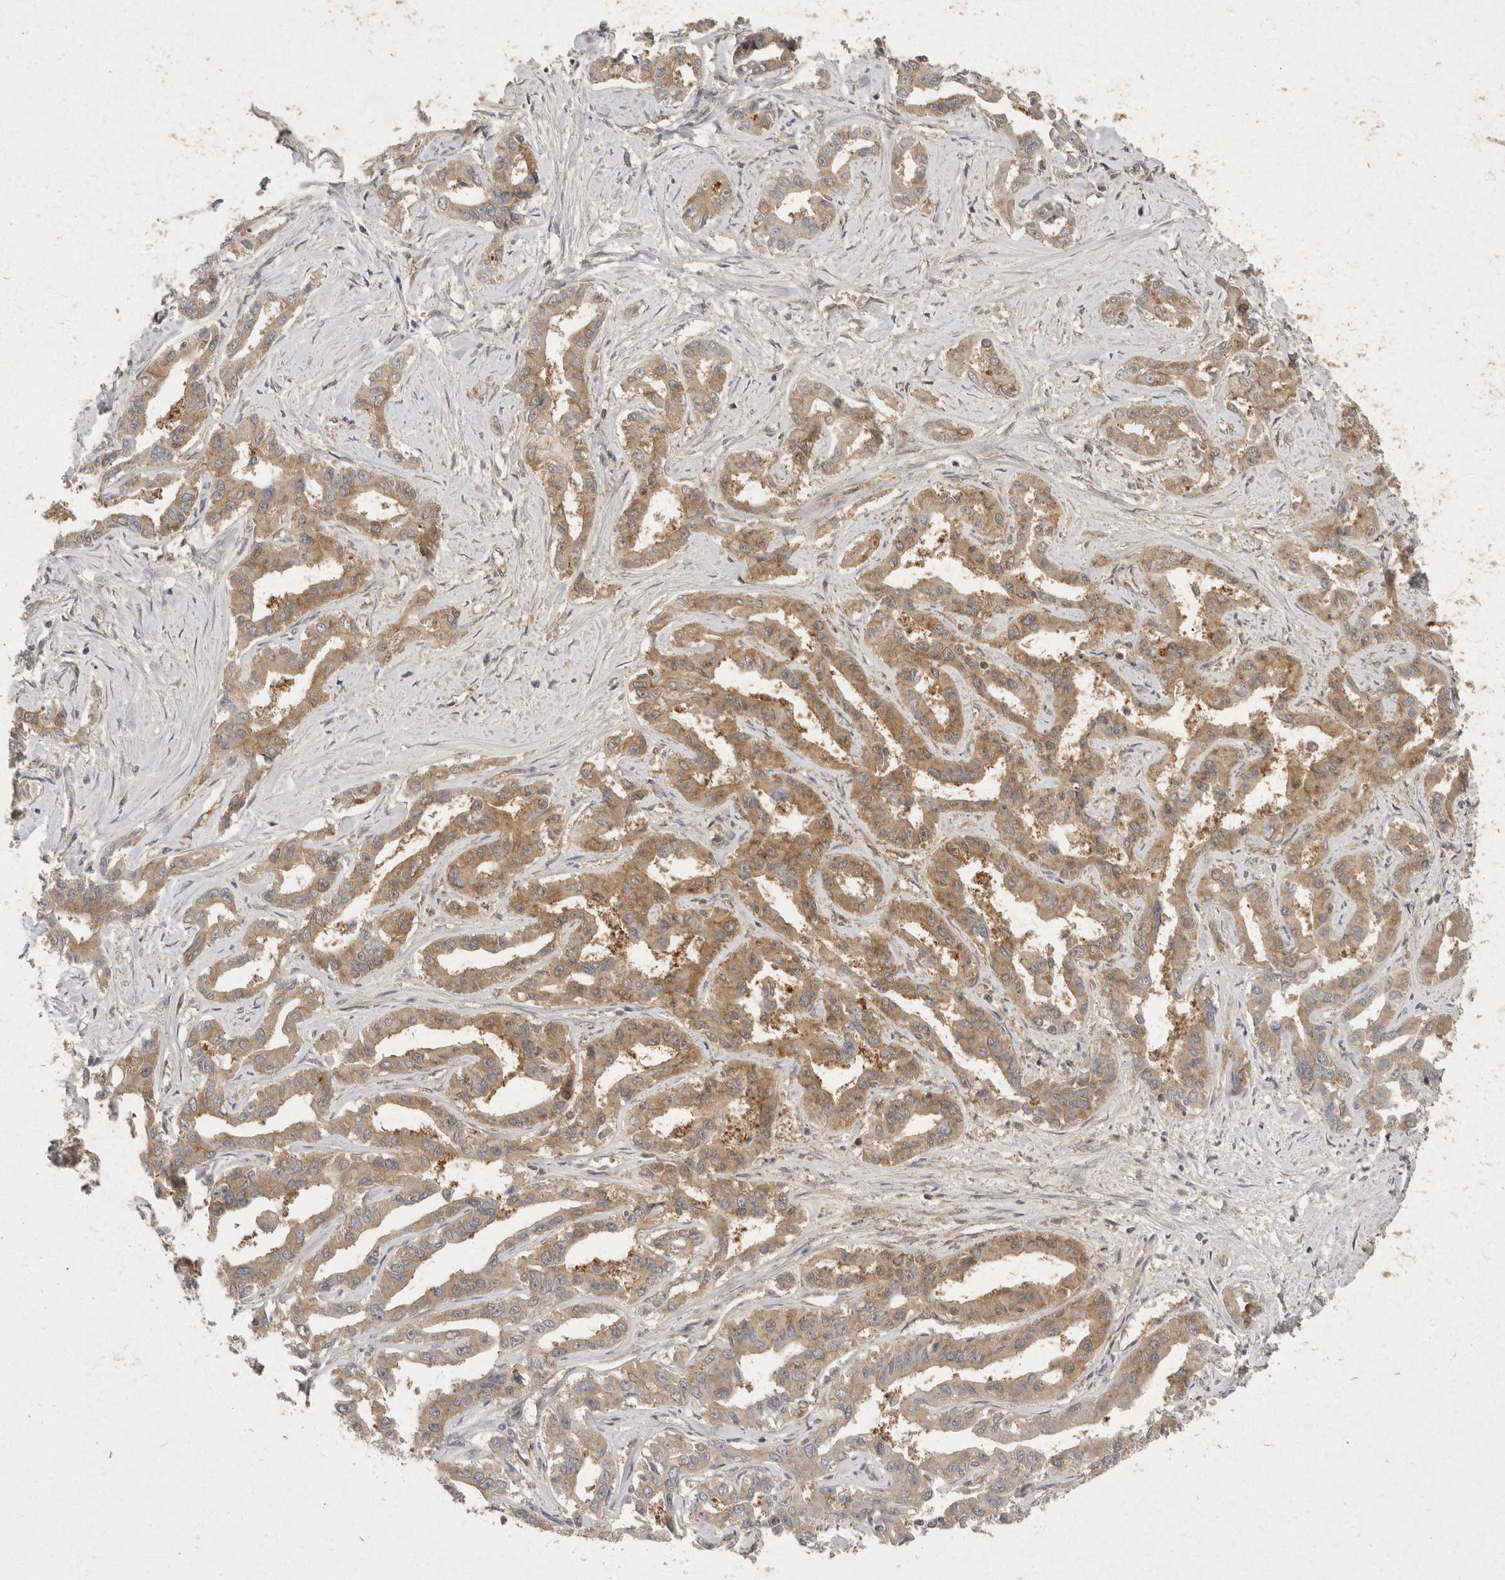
{"staining": {"intensity": "weak", "quantity": "25%-75%", "location": "cytoplasmic/membranous"}, "tissue": "liver cancer", "cell_type": "Tumor cells", "image_type": "cancer", "snomed": [{"axis": "morphology", "description": "Cholangiocarcinoma"}, {"axis": "topography", "description": "Liver"}], "caption": "IHC photomicrograph of neoplastic tissue: cholangiocarcinoma (liver) stained using IHC reveals low levels of weak protein expression localized specifically in the cytoplasmic/membranous of tumor cells, appearing as a cytoplasmic/membranous brown color.", "gene": "EIF4G3", "patient": {"sex": "male", "age": 59}}